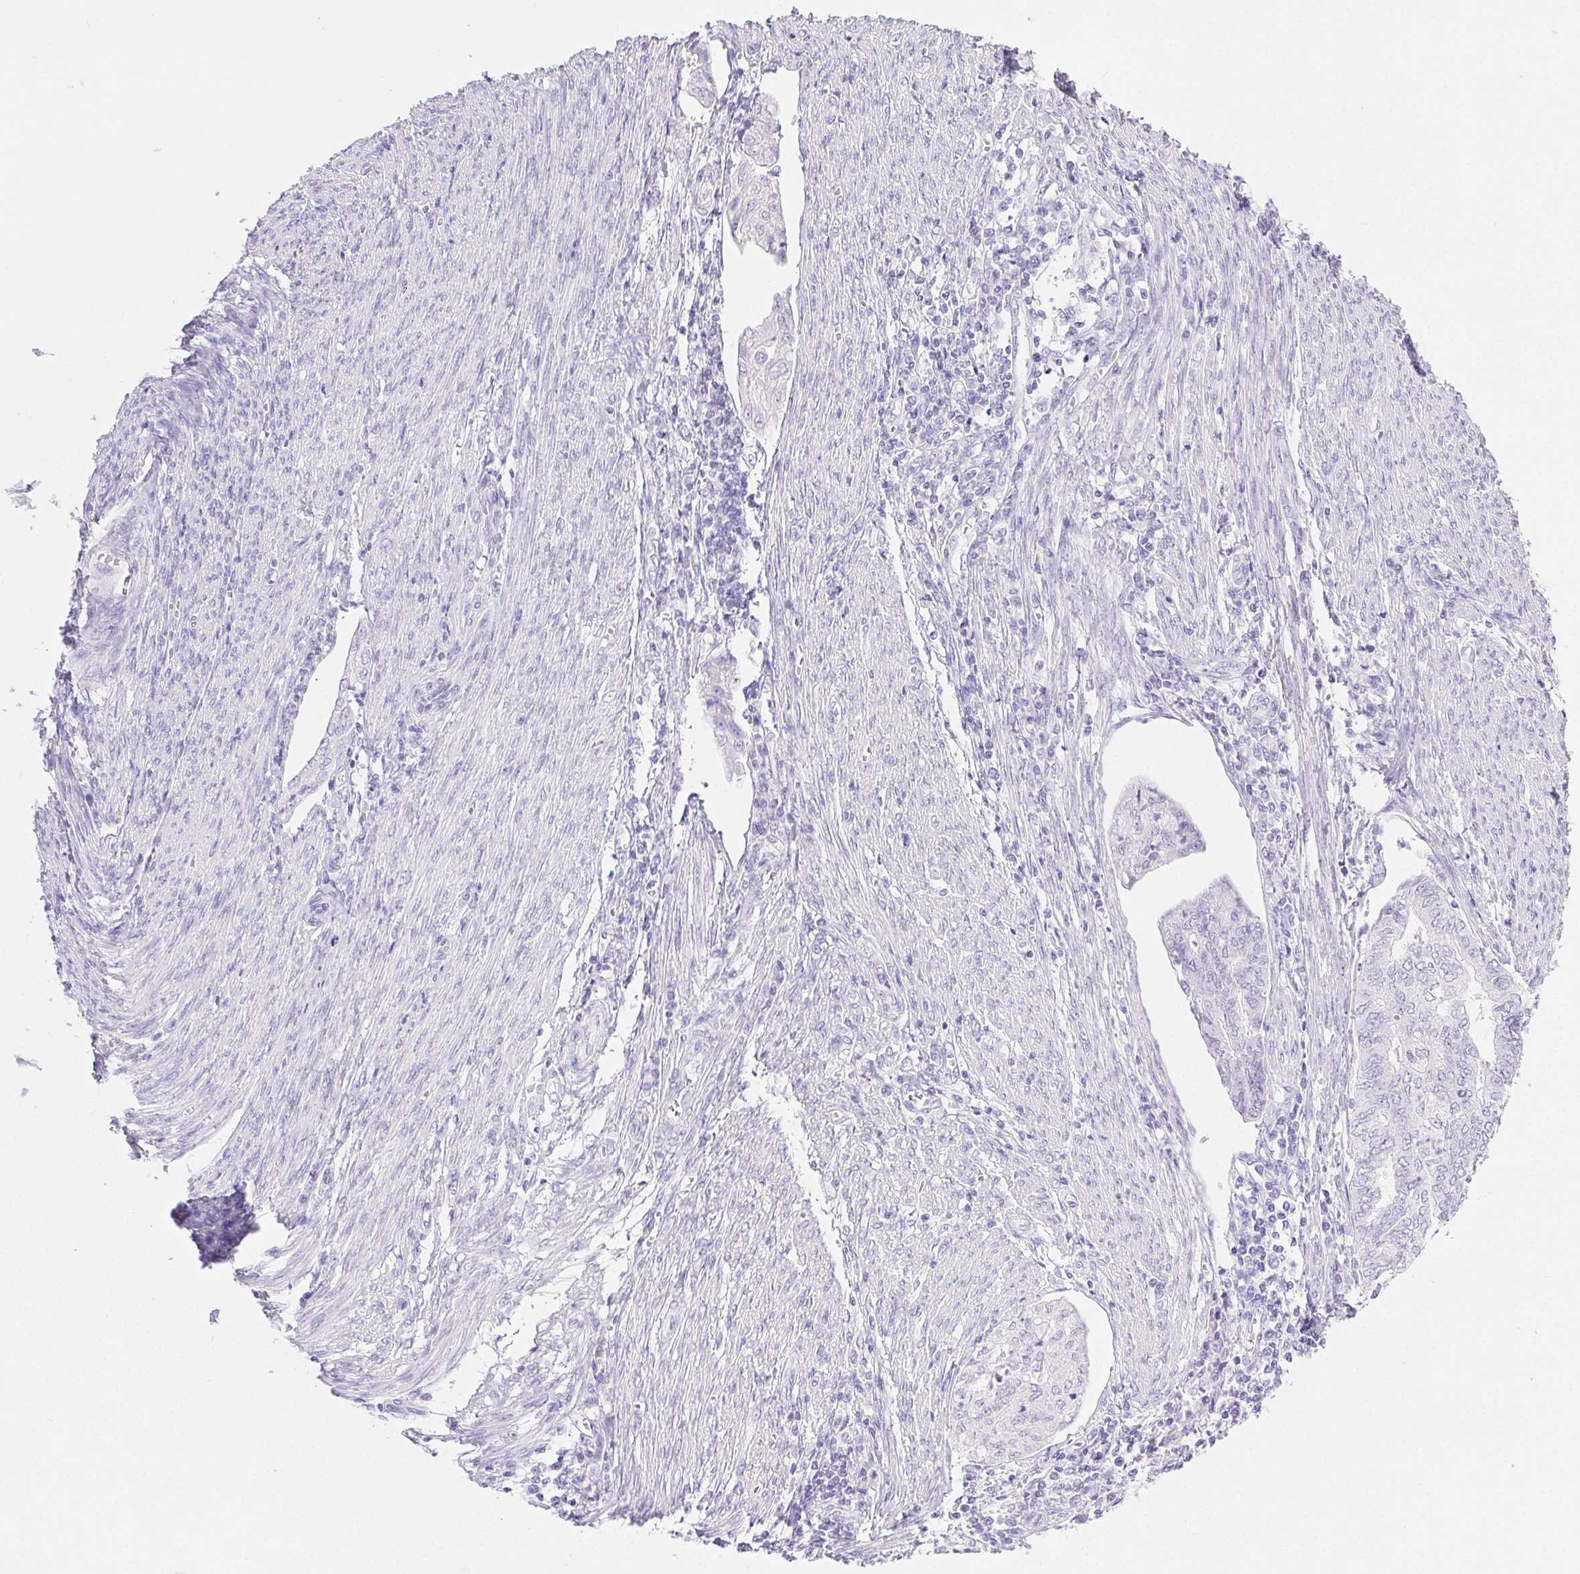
{"staining": {"intensity": "negative", "quantity": "none", "location": "none"}, "tissue": "endometrial cancer", "cell_type": "Tumor cells", "image_type": "cancer", "snomed": [{"axis": "morphology", "description": "Adenocarcinoma, NOS"}, {"axis": "topography", "description": "Endometrium"}], "caption": "A histopathology image of adenocarcinoma (endometrial) stained for a protein reveals no brown staining in tumor cells.", "gene": "PNLIP", "patient": {"sex": "female", "age": 79}}